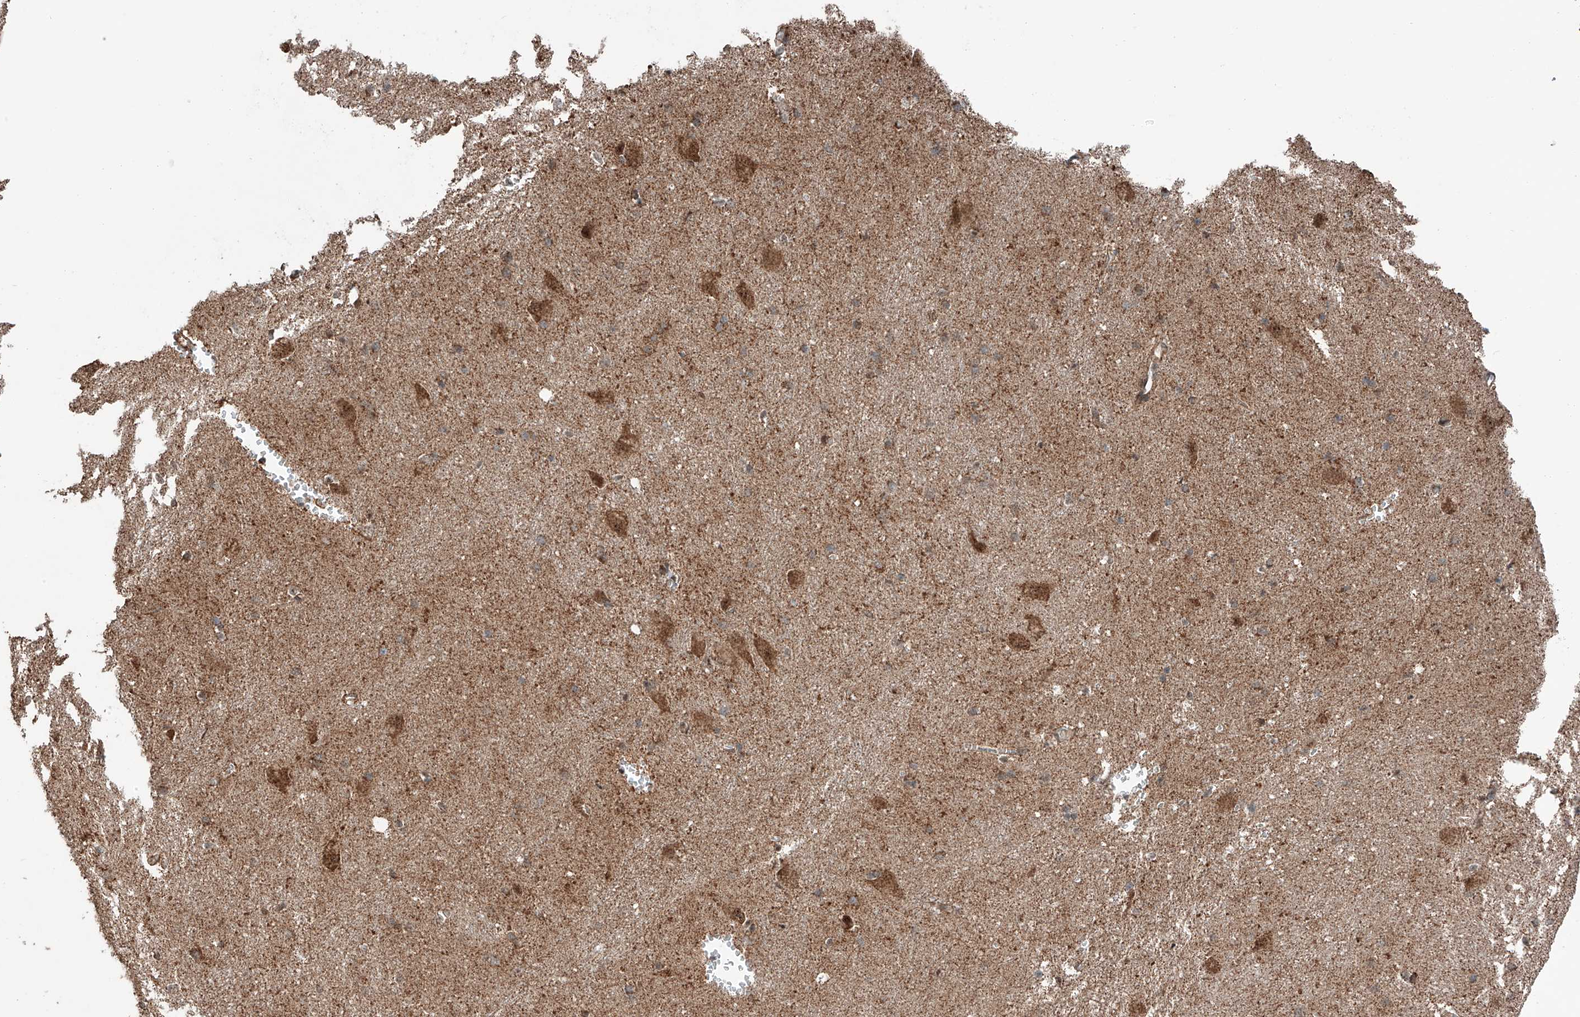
{"staining": {"intensity": "moderate", "quantity": ">75%", "location": "cytoplasmic/membranous,nuclear"}, "tissue": "caudate", "cell_type": "Glial cells", "image_type": "normal", "snomed": [{"axis": "morphology", "description": "Normal tissue, NOS"}, {"axis": "topography", "description": "Lateral ventricle wall"}], "caption": "Immunohistochemistry of normal human caudate demonstrates medium levels of moderate cytoplasmic/membranous,nuclear staining in approximately >75% of glial cells. The protein is stained brown, and the nuclei are stained in blue (DAB (3,3'-diaminobenzidine) IHC with brightfield microscopy, high magnification).", "gene": "ZNF445", "patient": {"sex": "male", "age": 37}}